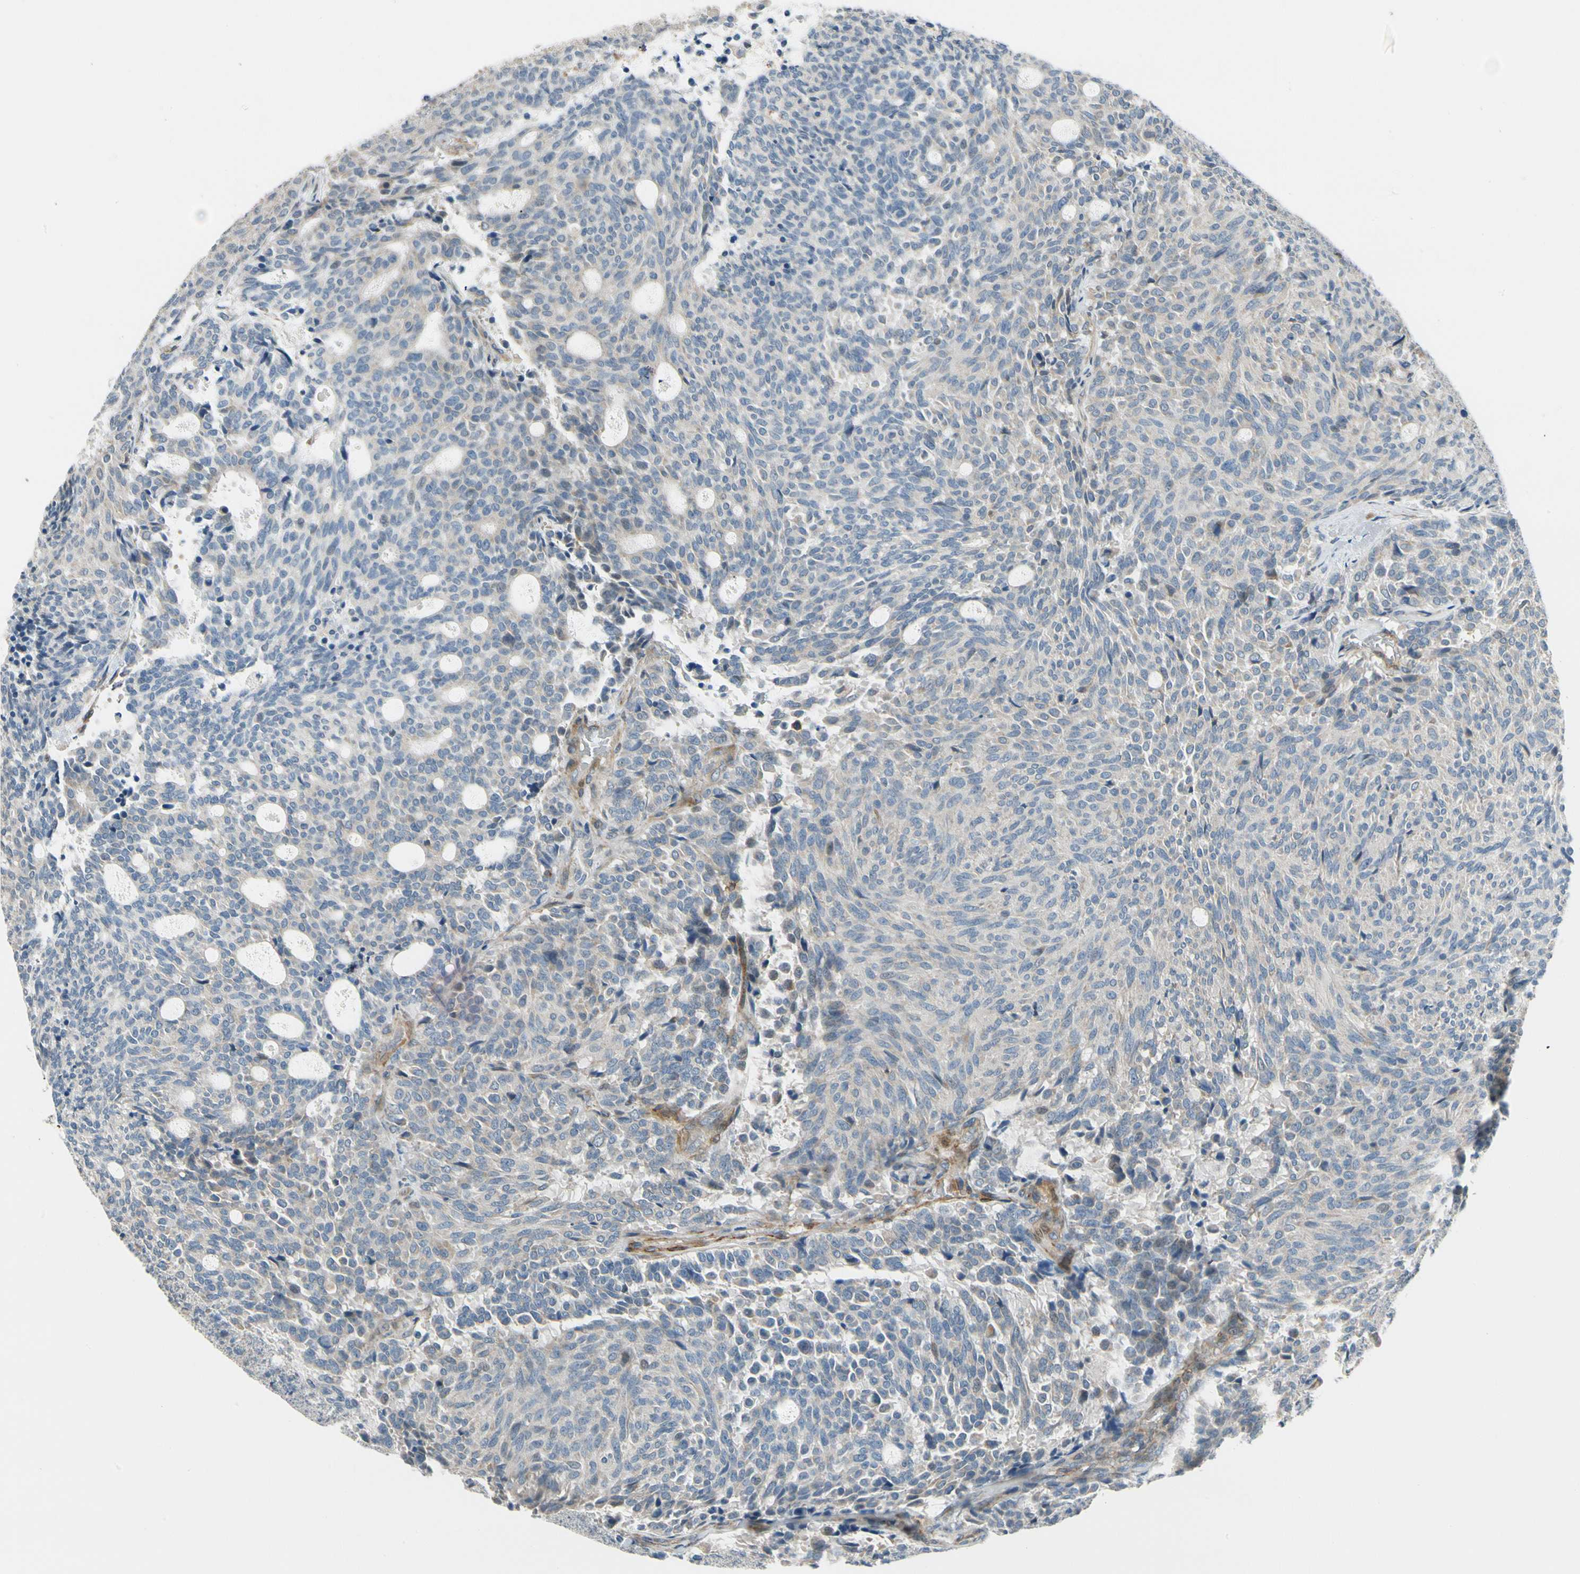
{"staining": {"intensity": "negative", "quantity": "none", "location": "none"}, "tissue": "carcinoid", "cell_type": "Tumor cells", "image_type": "cancer", "snomed": [{"axis": "morphology", "description": "Carcinoid, malignant, NOS"}, {"axis": "topography", "description": "Pancreas"}], "caption": "Histopathology image shows no significant protein staining in tumor cells of carcinoid.", "gene": "MST1R", "patient": {"sex": "female", "age": 54}}